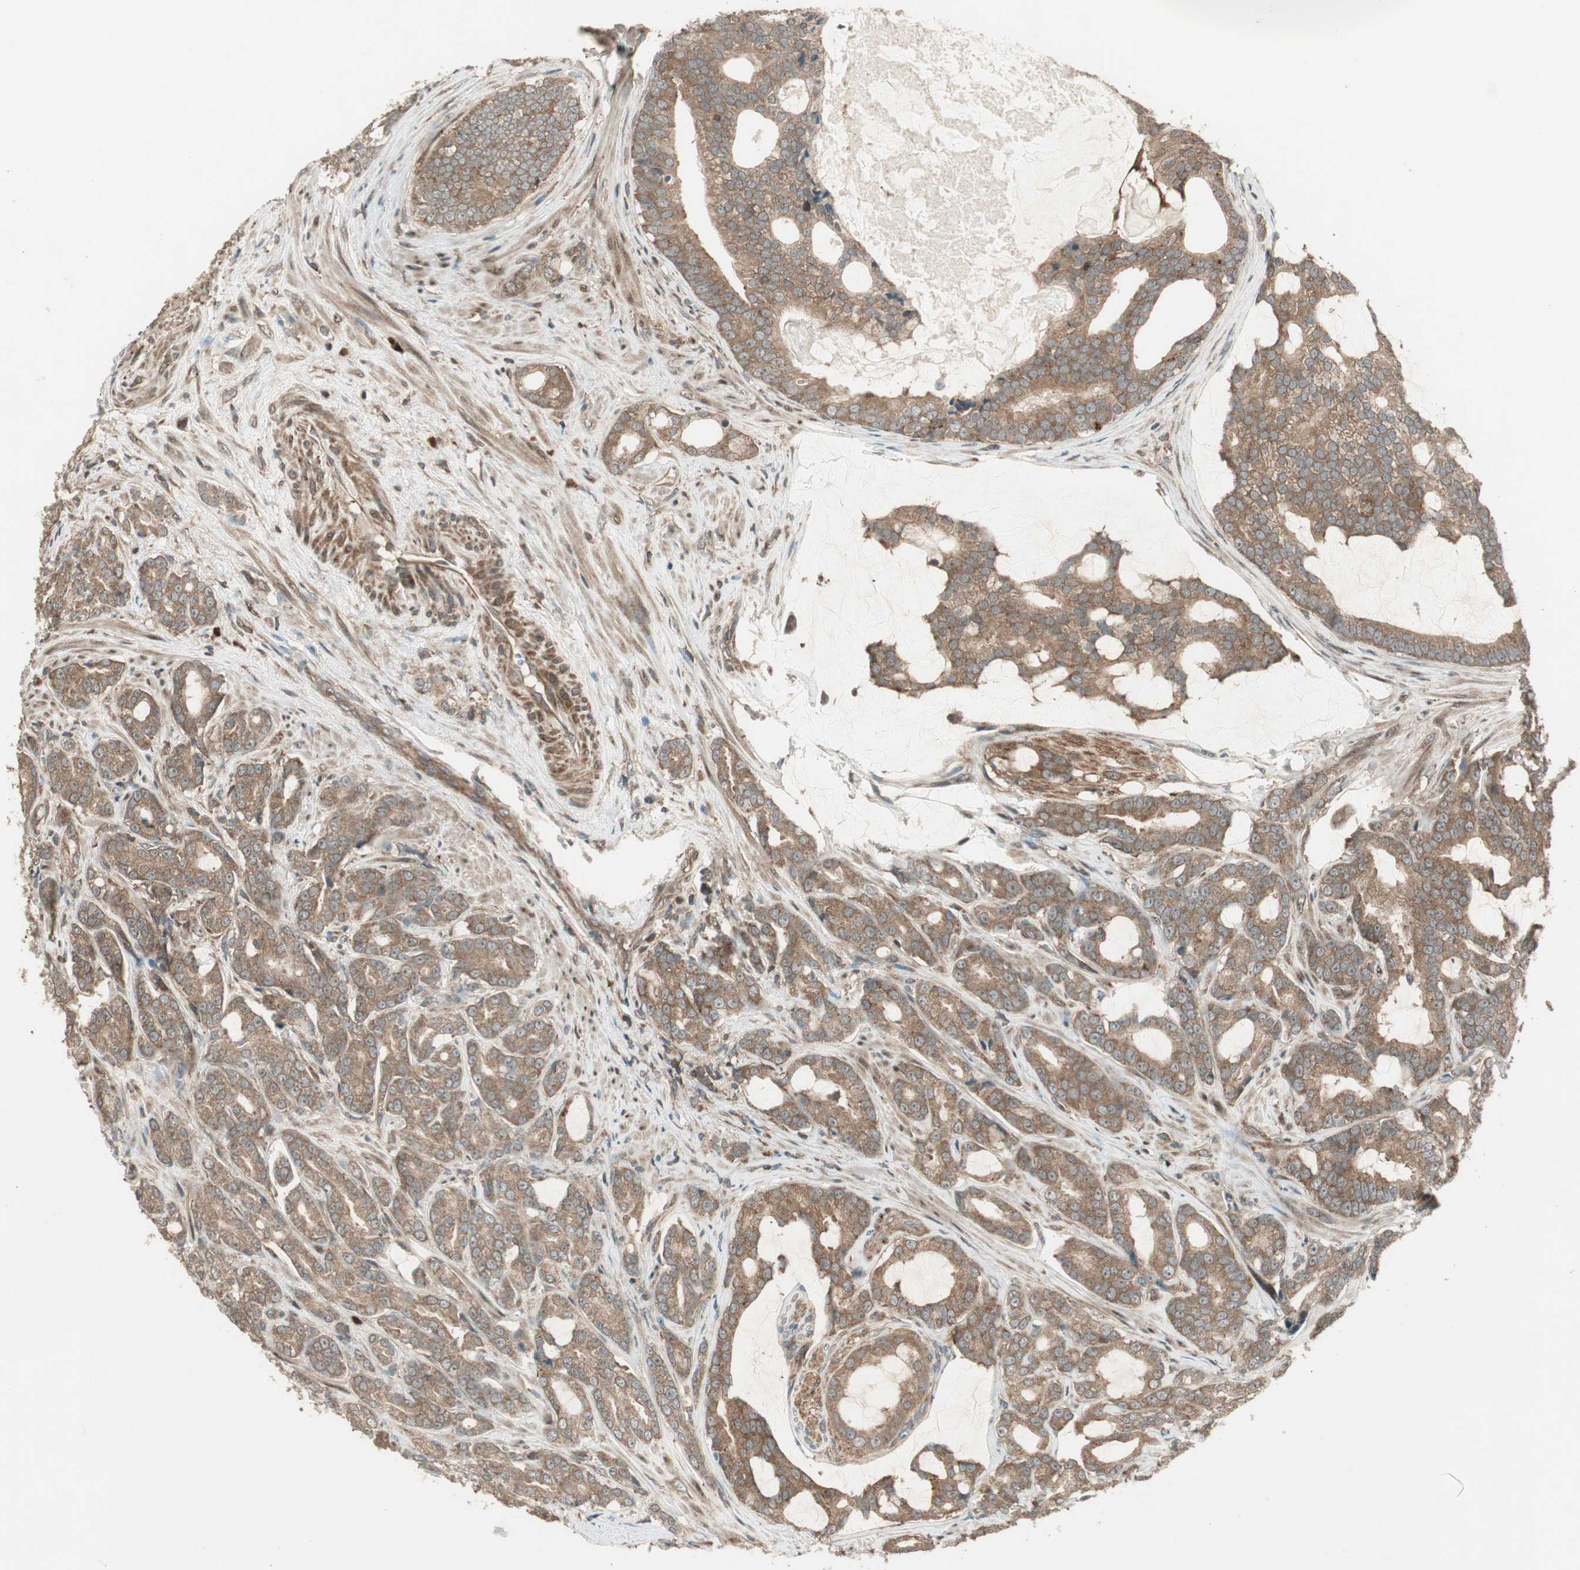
{"staining": {"intensity": "moderate", "quantity": ">75%", "location": "cytoplasmic/membranous"}, "tissue": "prostate cancer", "cell_type": "Tumor cells", "image_type": "cancer", "snomed": [{"axis": "morphology", "description": "Adenocarcinoma, Low grade"}, {"axis": "topography", "description": "Prostate"}], "caption": "Immunohistochemical staining of human prostate low-grade adenocarcinoma displays moderate cytoplasmic/membranous protein positivity in approximately >75% of tumor cells. The staining was performed using DAB, with brown indicating positive protein expression. Nuclei are stained blue with hematoxylin.", "gene": "CNOT4", "patient": {"sex": "male", "age": 58}}